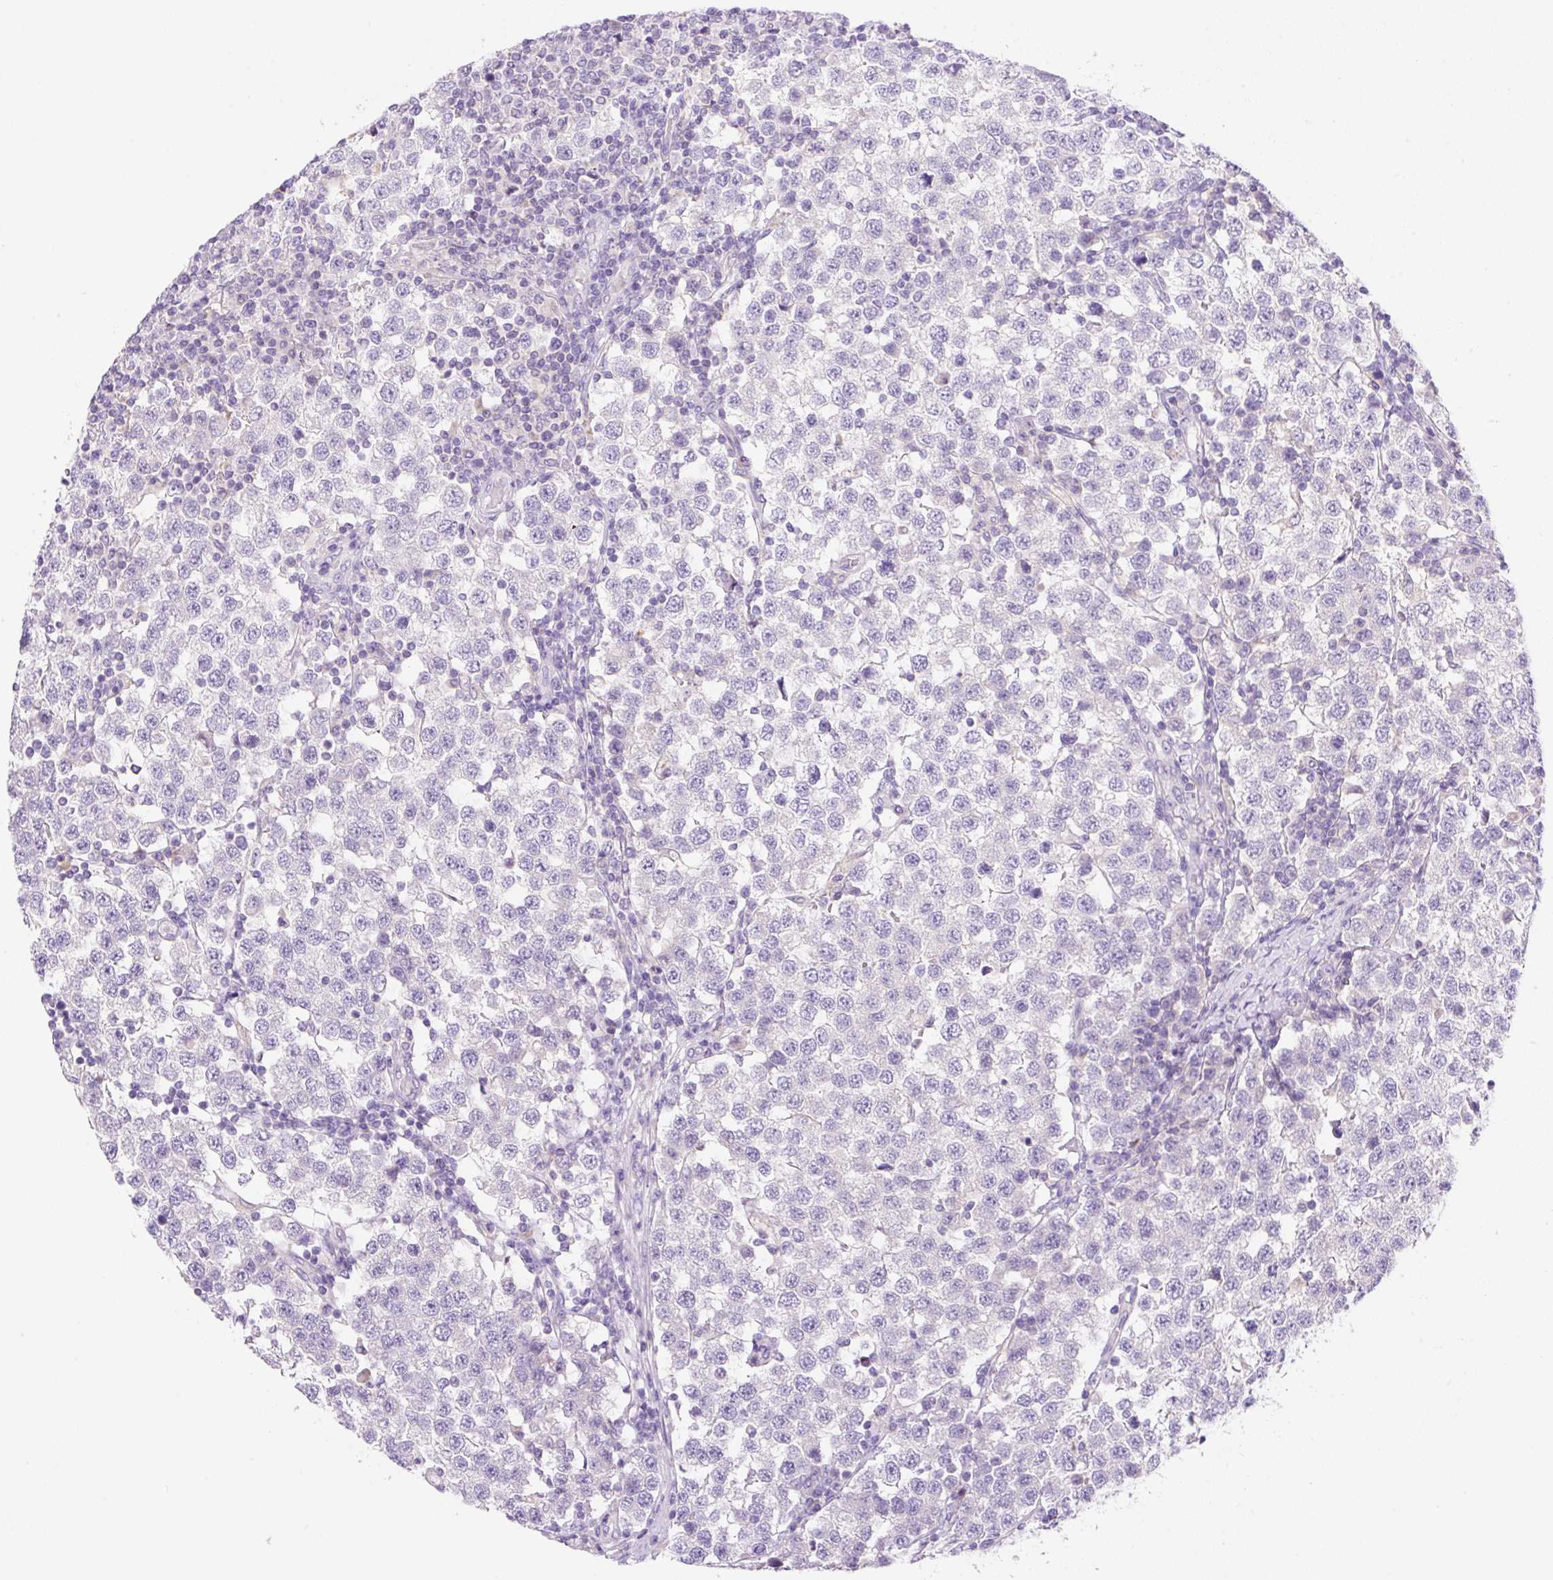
{"staining": {"intensity": "negative", "quantity": "none", "location": "none"}, "tissue": "testis cancer", "cell_type": "Tumor cells", "image_type": "cancer", "snomed": [{"axis": "morphology", "description": "Seminoma, NOS"}, {"axis": "topography", "description": "Testis"}], "caption": "Protein analysis of testis seminoma displays no significant staining in tumor cells.", "gene": "NDST3", "patient": {"sex": "male", "age": 34}}